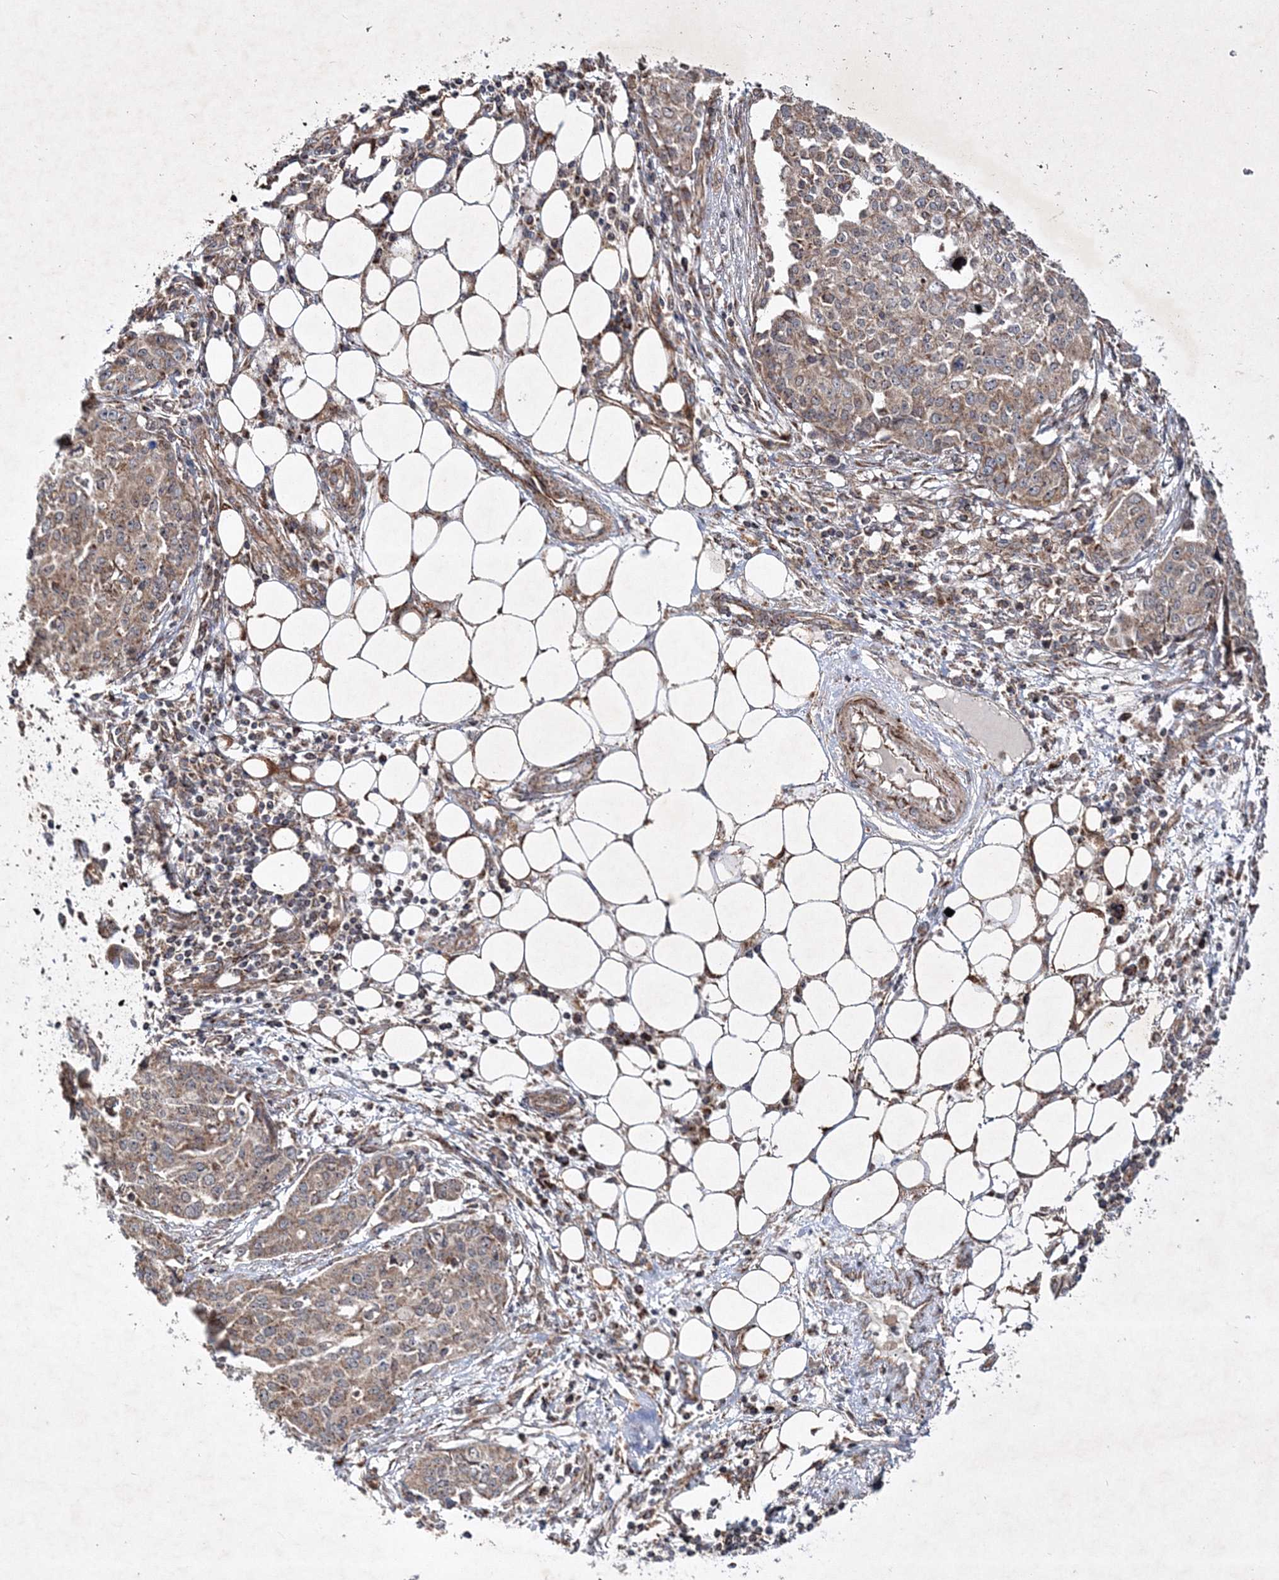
{"staining": {"intensity": "moderate", "quantity": ">75%", "location": "cytoplasmic/membranous"}, "tissue": "ovarian cancer", "cell_type": "Tumor cells", "image_type": "cancer", "snomed": [{"axis": "morphology", "description": "Cystadenocarcinoma, serous, NOS"}, {"axis": "topography", "description": "Soft tissue"}, {"axis": "topography", "description": "Ovary"}], "caption": "Ovarian cancer (serous cystadenocarcinoma) tissue reveals moderate cytoplasmic/membranous expression in approximately >75% of tumor cells", "gene": "SCRN3", "patient": {"sex": "female", "age": 57}}